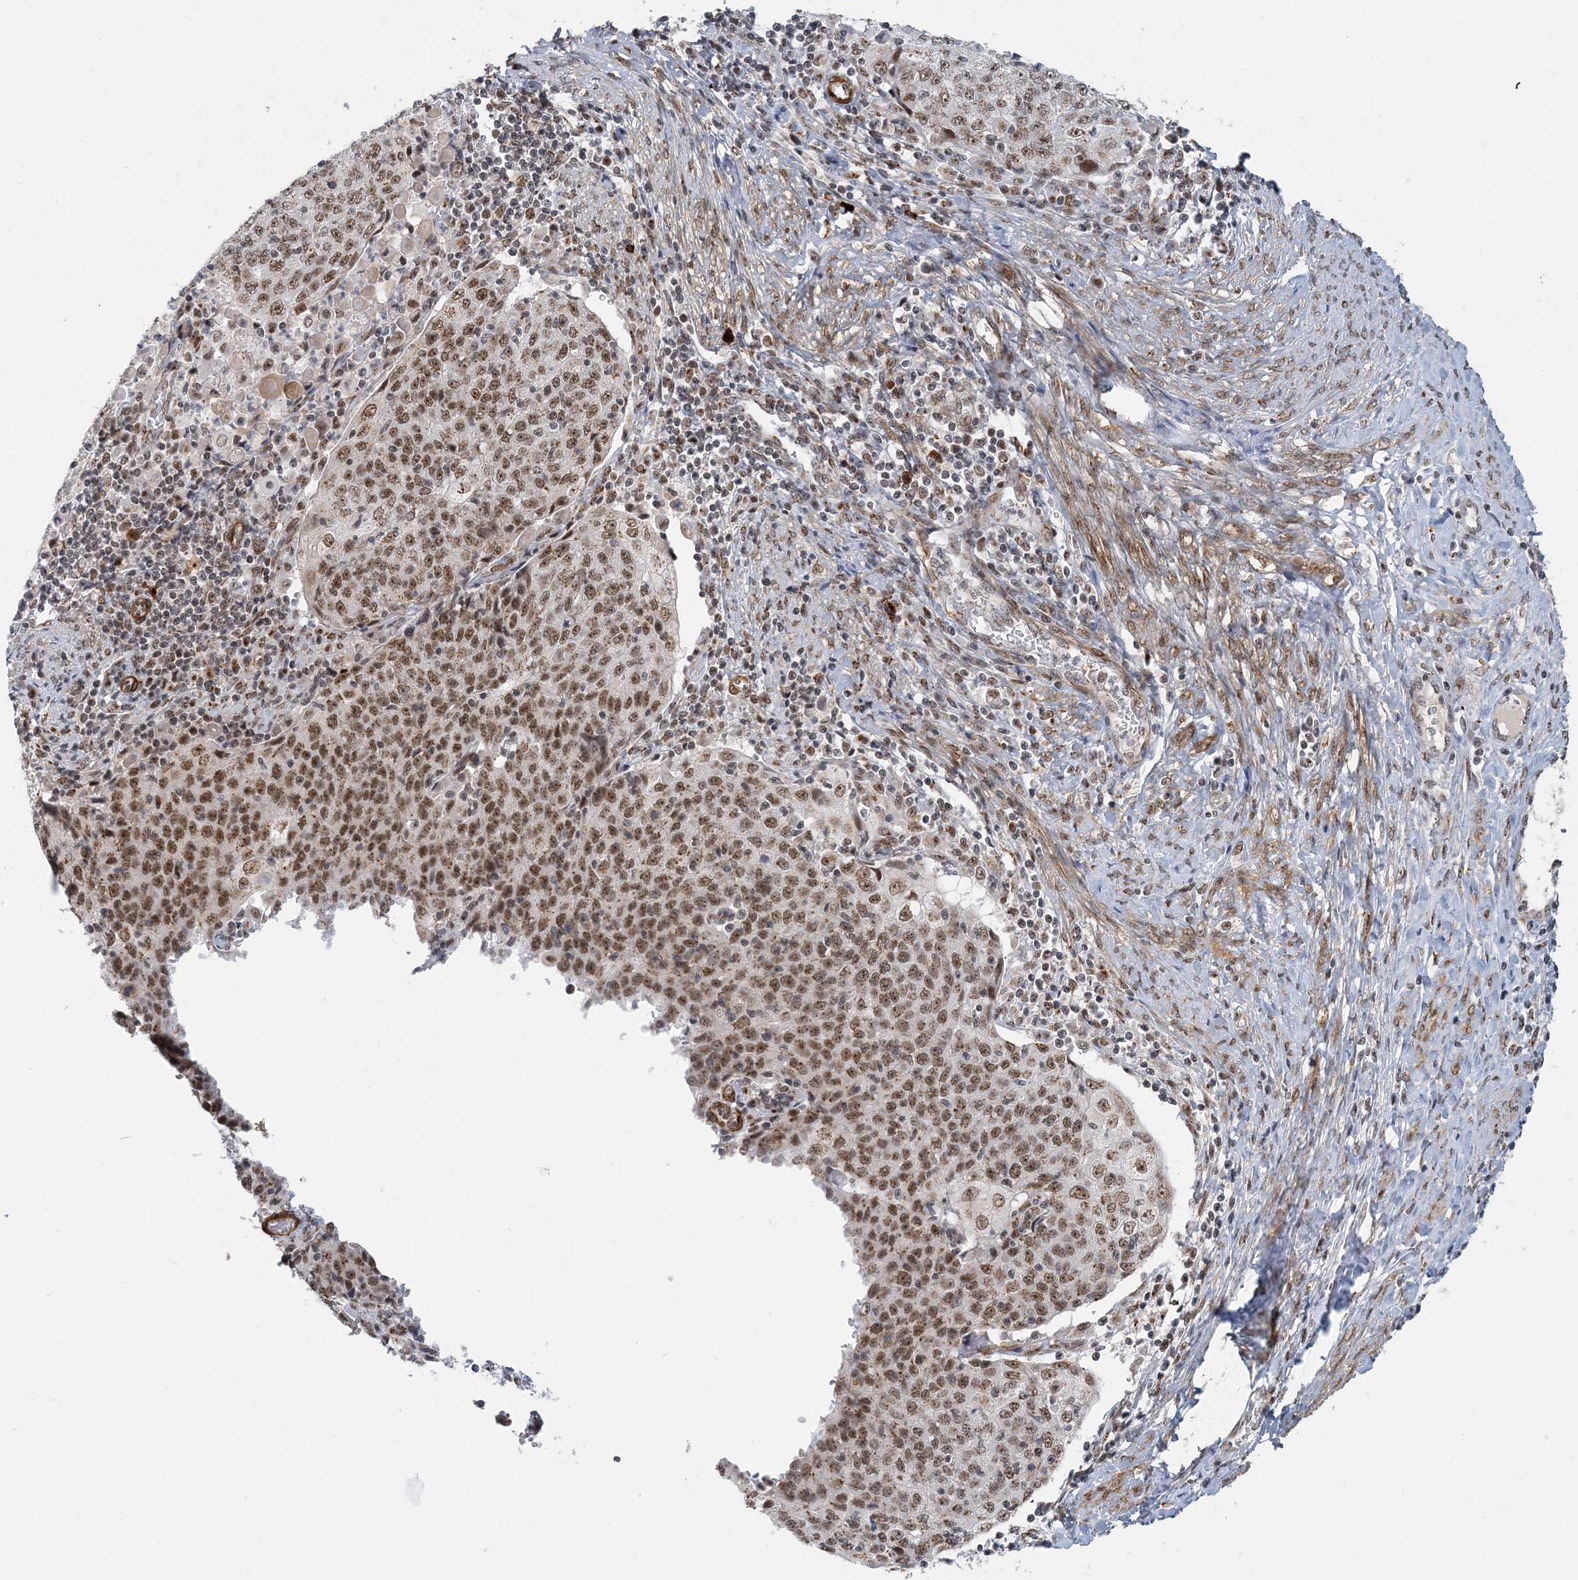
{"staining": {"intensity": "moderate", "quantity": ">75%", "location": "nuclear"}, "tissue": "cervical cancer", "cell_type": "Tumor cells", "image_type": "cancer", "snomed": [{"axis": "morphology", "description": "Squamous cell carcinoma, NOS"}, {"axis": "topography", "description": "Cervix"}], "caption": "A brown stain shows moderate nuclear expression of a protein in squamous cell carcinoma (cervical) tumor cells.", "gene": "PLRG1", "patient": {"sex": "female", "age": 48}}